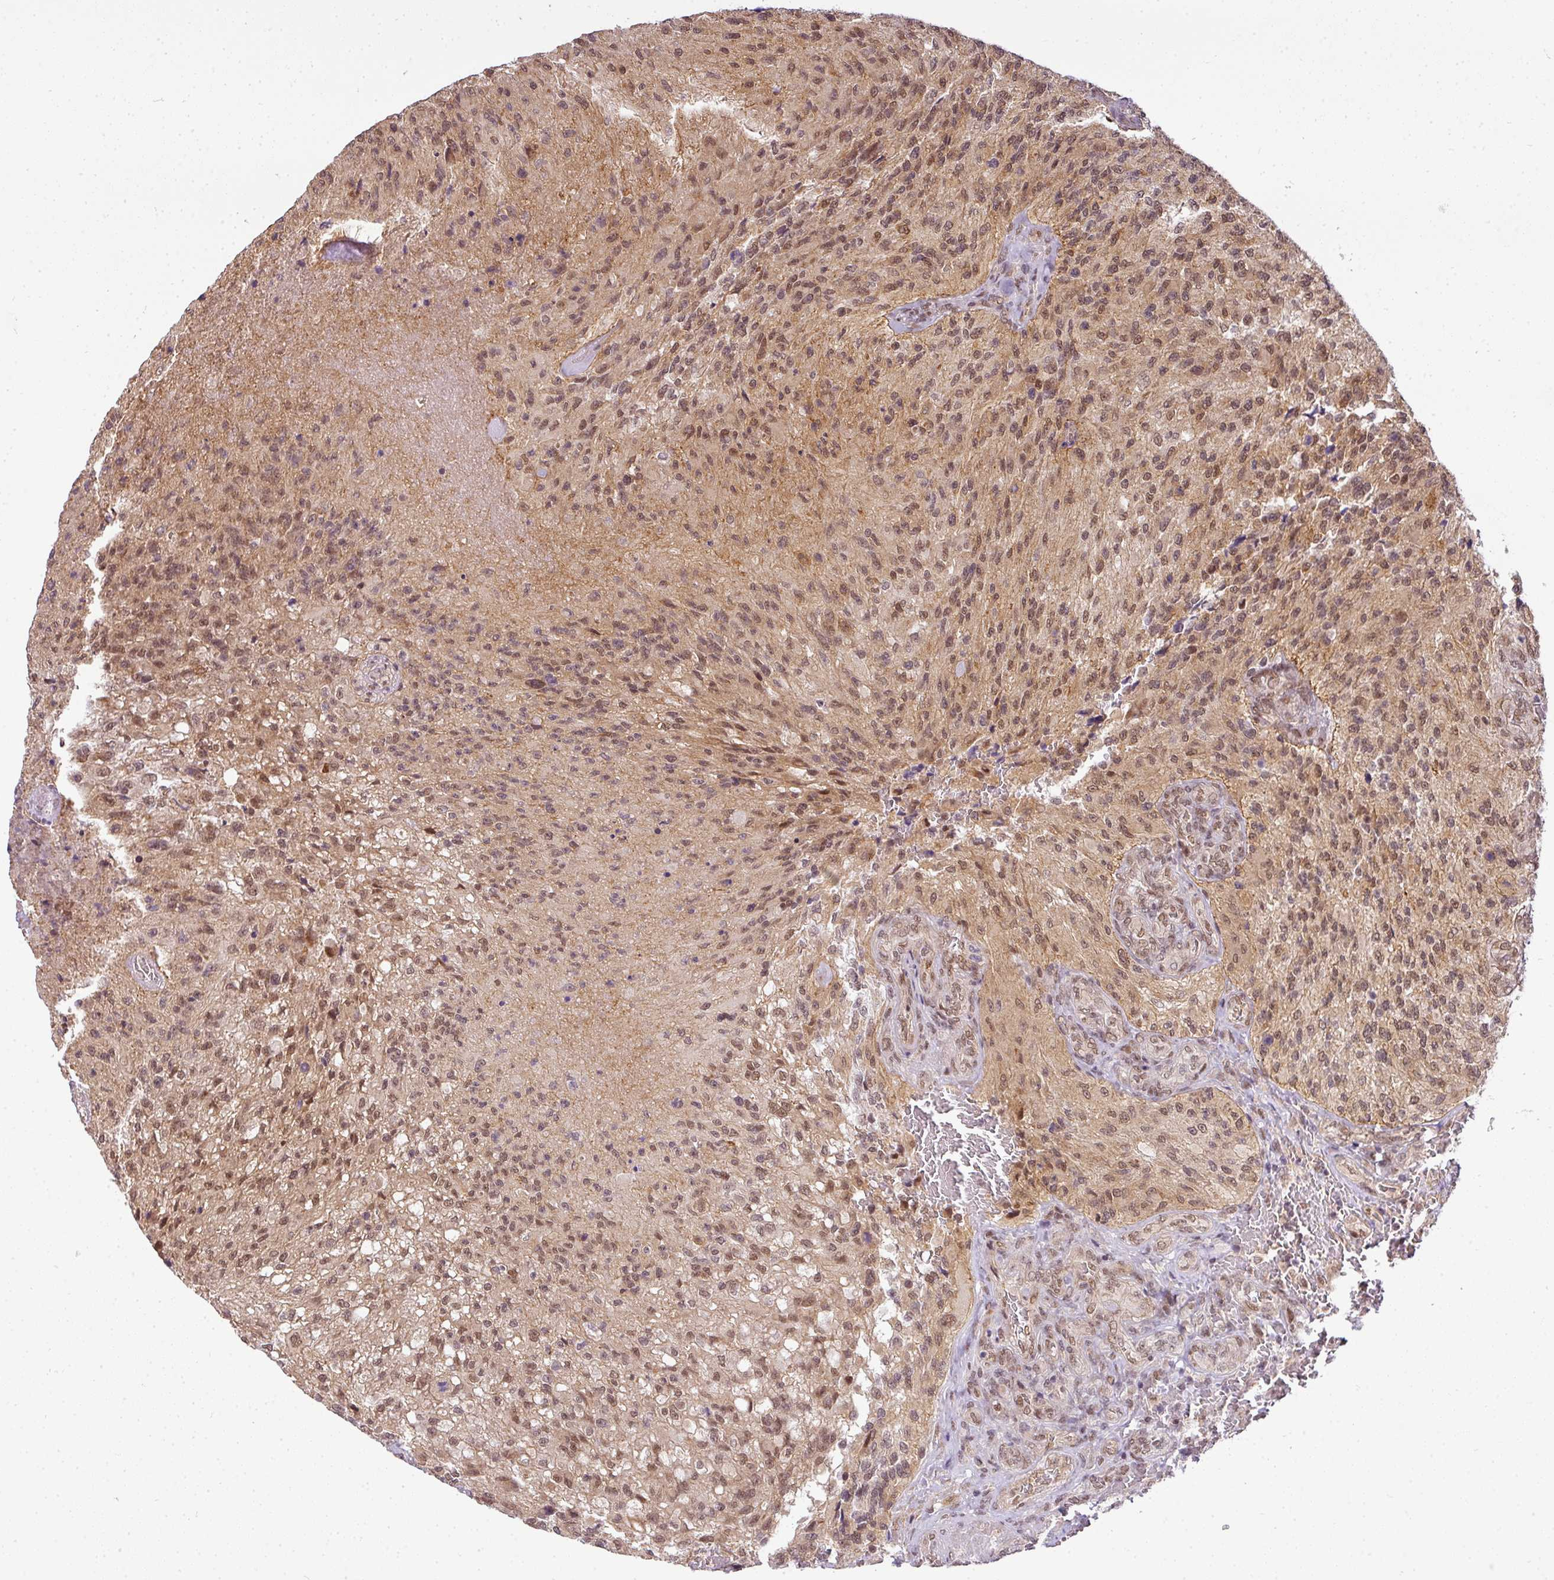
{"staining": {"intensity": "moderate", "quantity": ">75%", "location": "nuclear"}, "tissue": "glioma", "cell_type": "Tumor cells", "image_type": "cancer", "snomed": [{"axis": "morphology", "description": "Normal tissue, NOS"}, {"axis": "morphology", "description": "Glioma, malignant, High grade"}, {"axis": "topography", "description": "Cerebral cortex"}], "caption": "Immunohistochemical staining of human malignant glioma (high-grade) reveals moderate nuclear protein positivity in approximately >75% of tumor cells.", "gene": "C1orf226", "patient": {"sex": "male", "age": 56}}